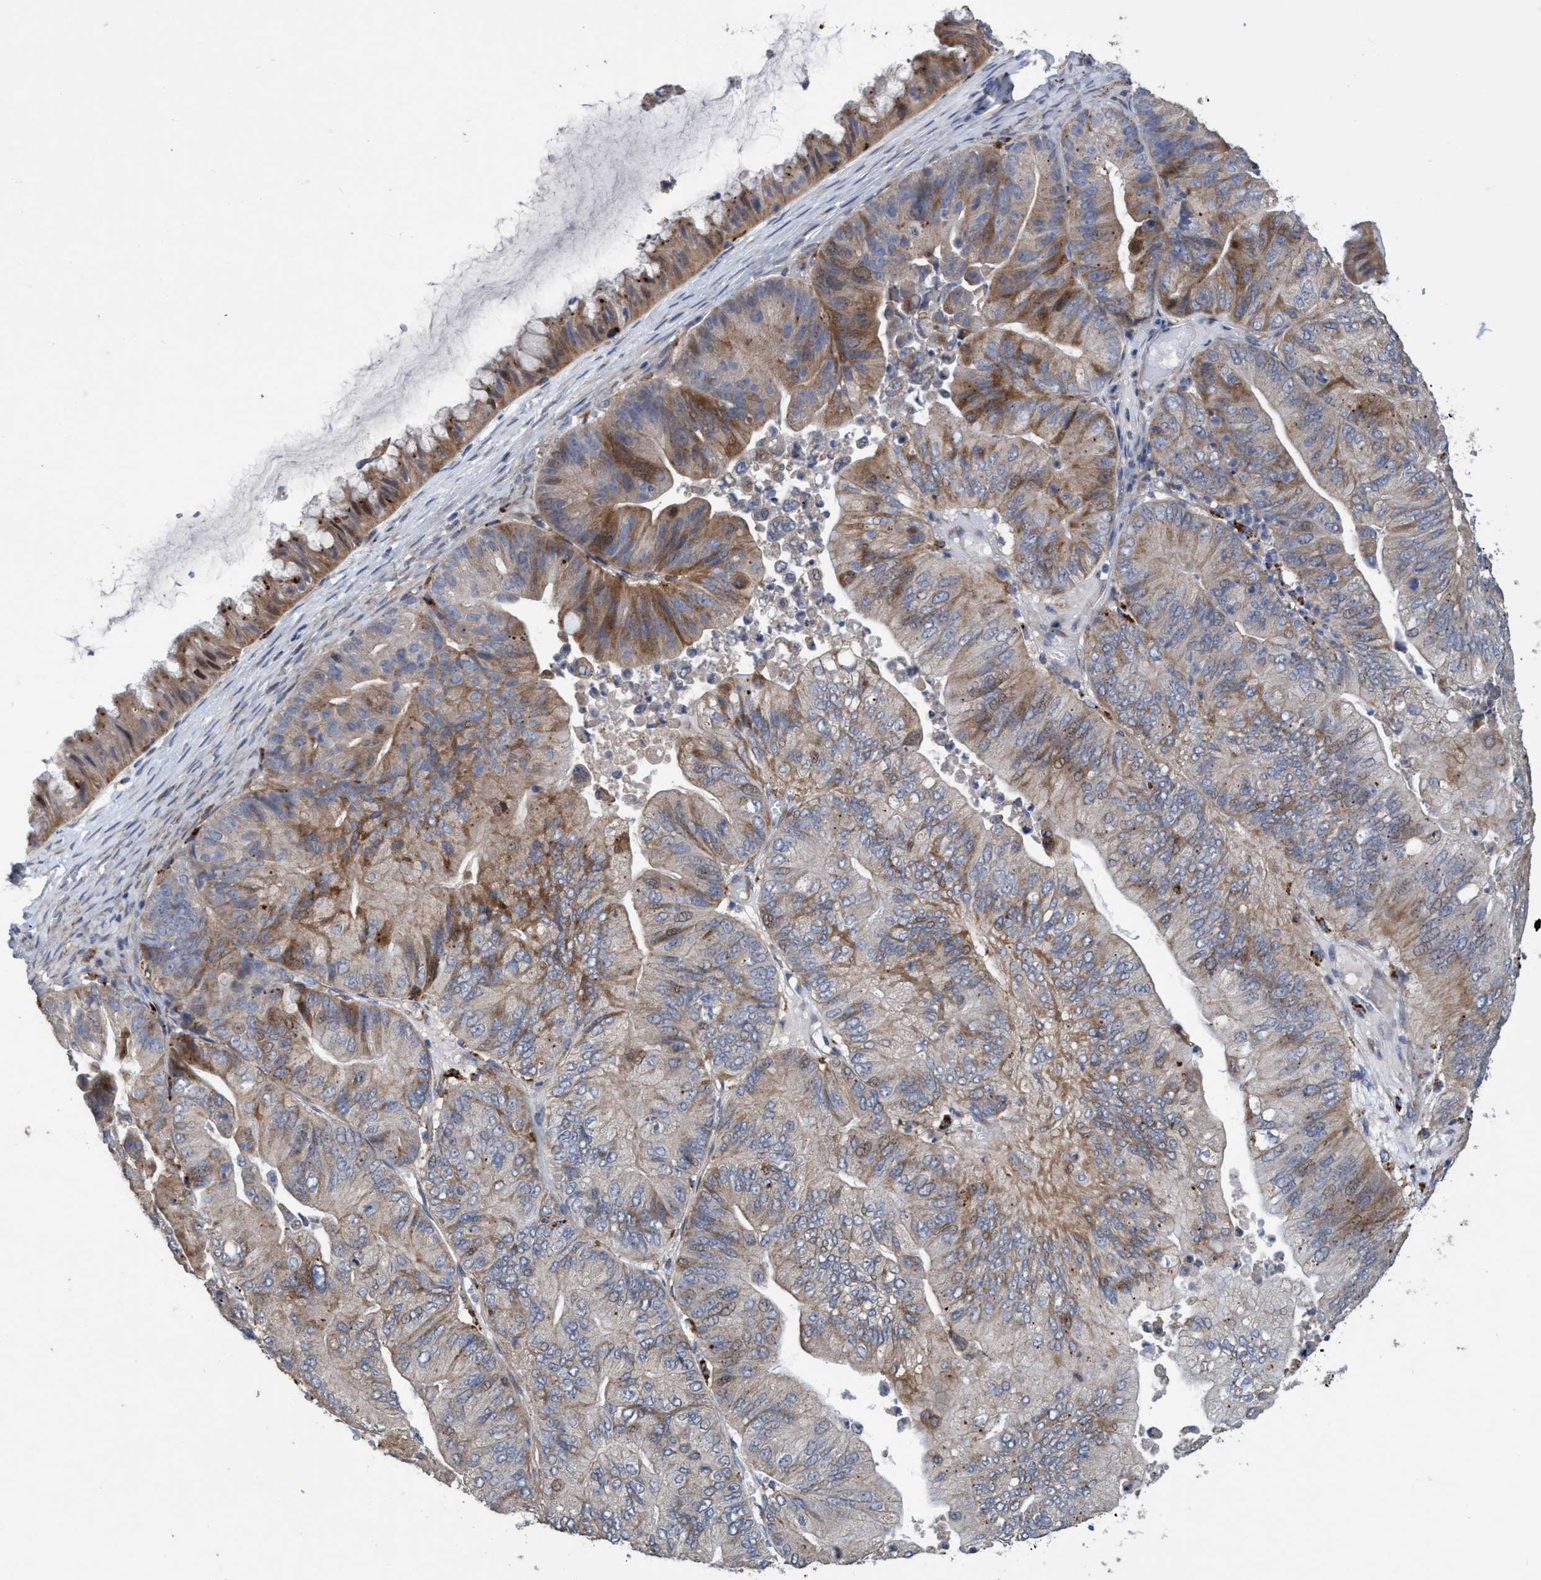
{"staining": {"intensity": "moderate", "quantity": "<25%", "location": "cytoplasmic/membranous"}, "tissue": "ovarian cancer", "cell_type": "Tumor cells", "image_type": "cancer", "snomed": [{"axis": "morphology", "description": "Cystadenocarcinoma, mucinous, NOS"}, {"axis": "topography", "description": "Ovary"}], "caption": "Moderate cytoplasmic/membranous protein staining is appreciated in about <25% of tumor cells in ovarian cancer.", "gene": "BBS9", "patient": {"sex": "female", "age": 61}}